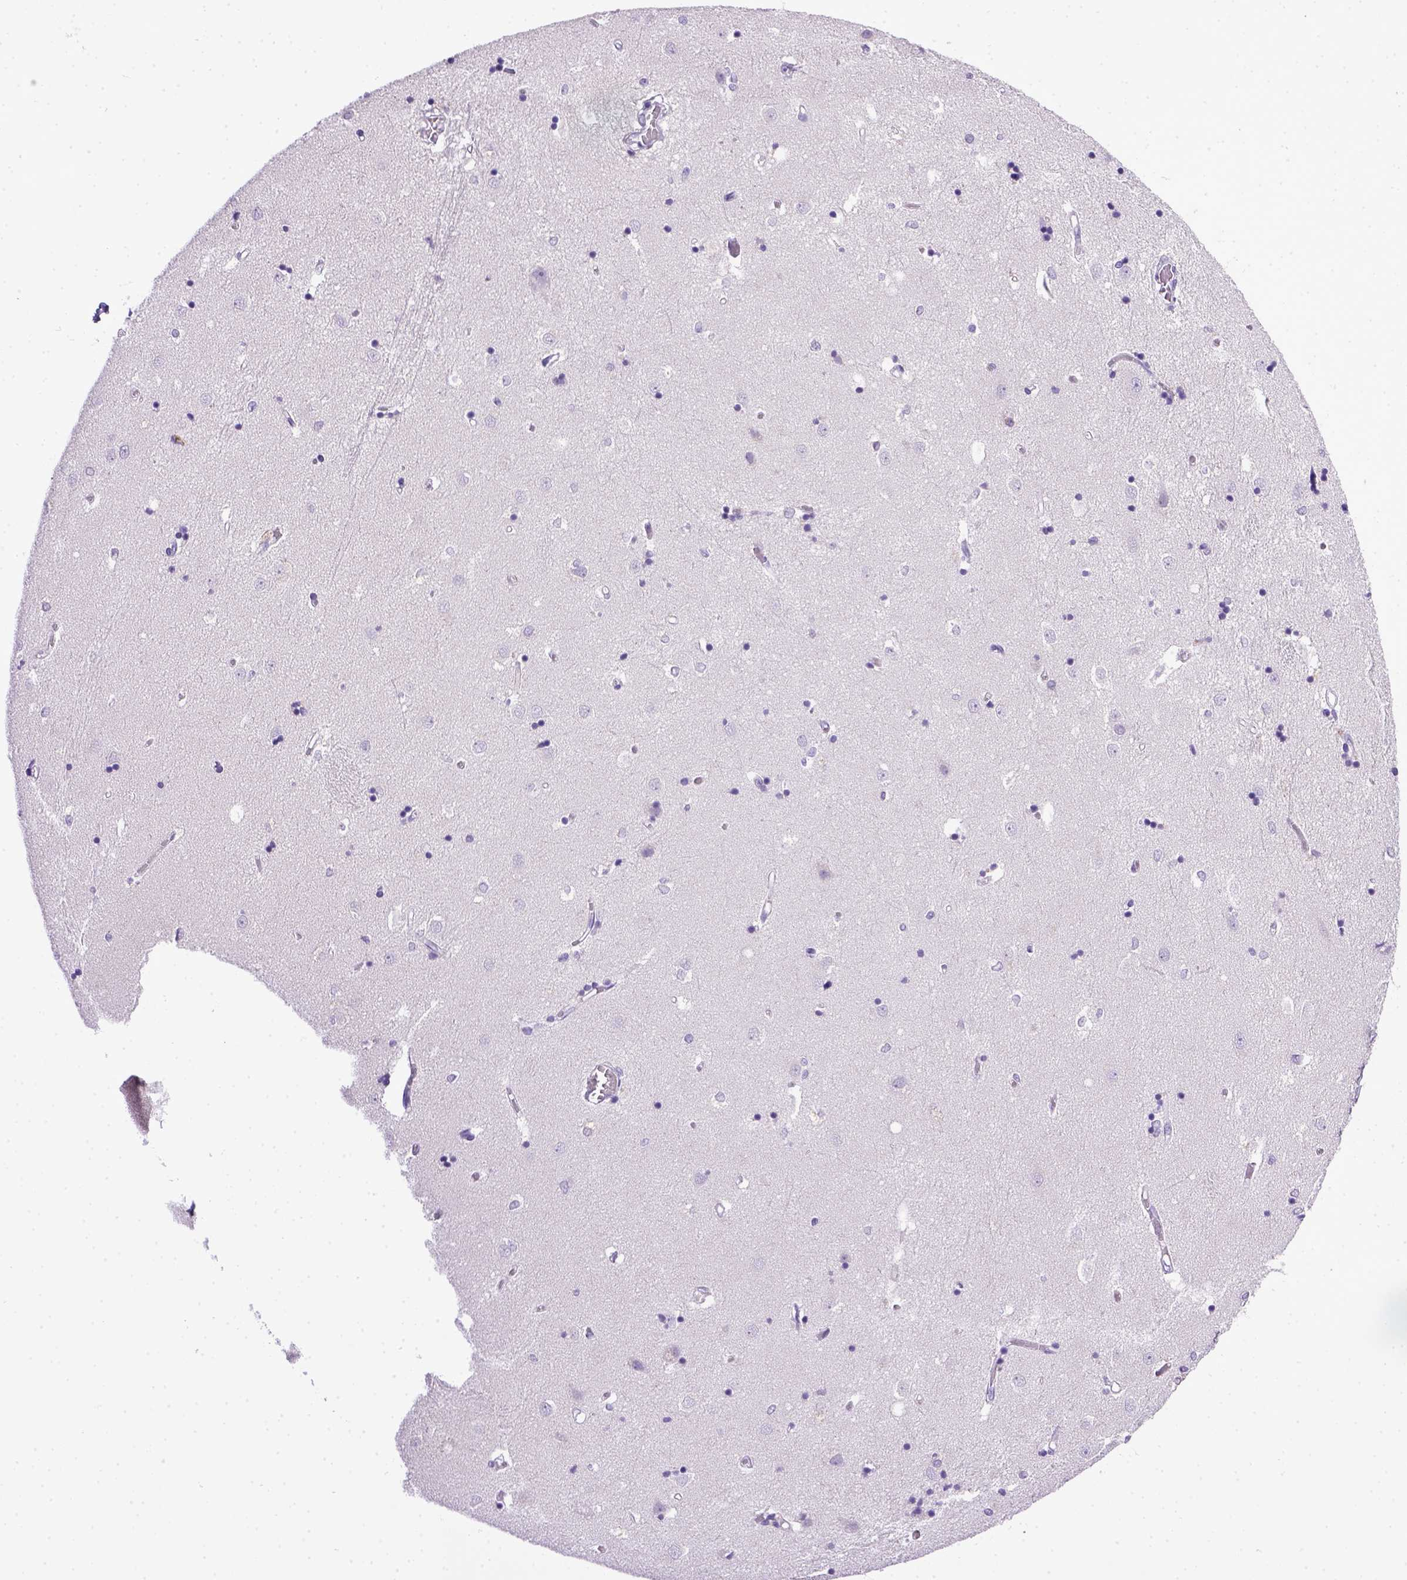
{"staining": {"intensity": "negative", "quantity": "none", "location": "none"}, "tissue": "caudate", "cell_type": "Glial cells", "image_type": "normal", "snomed": [{"axis": "morphology", "description": "Normal tissue, NOS"}, {"axis": "topography", "description": "Lateral ventricle wall"}], "caption": "The micrograph exhibits no staining of glial cells in unremarkable caudate.", "gene": "CDH1", "patient": {"sex": "male", "age": 54}}